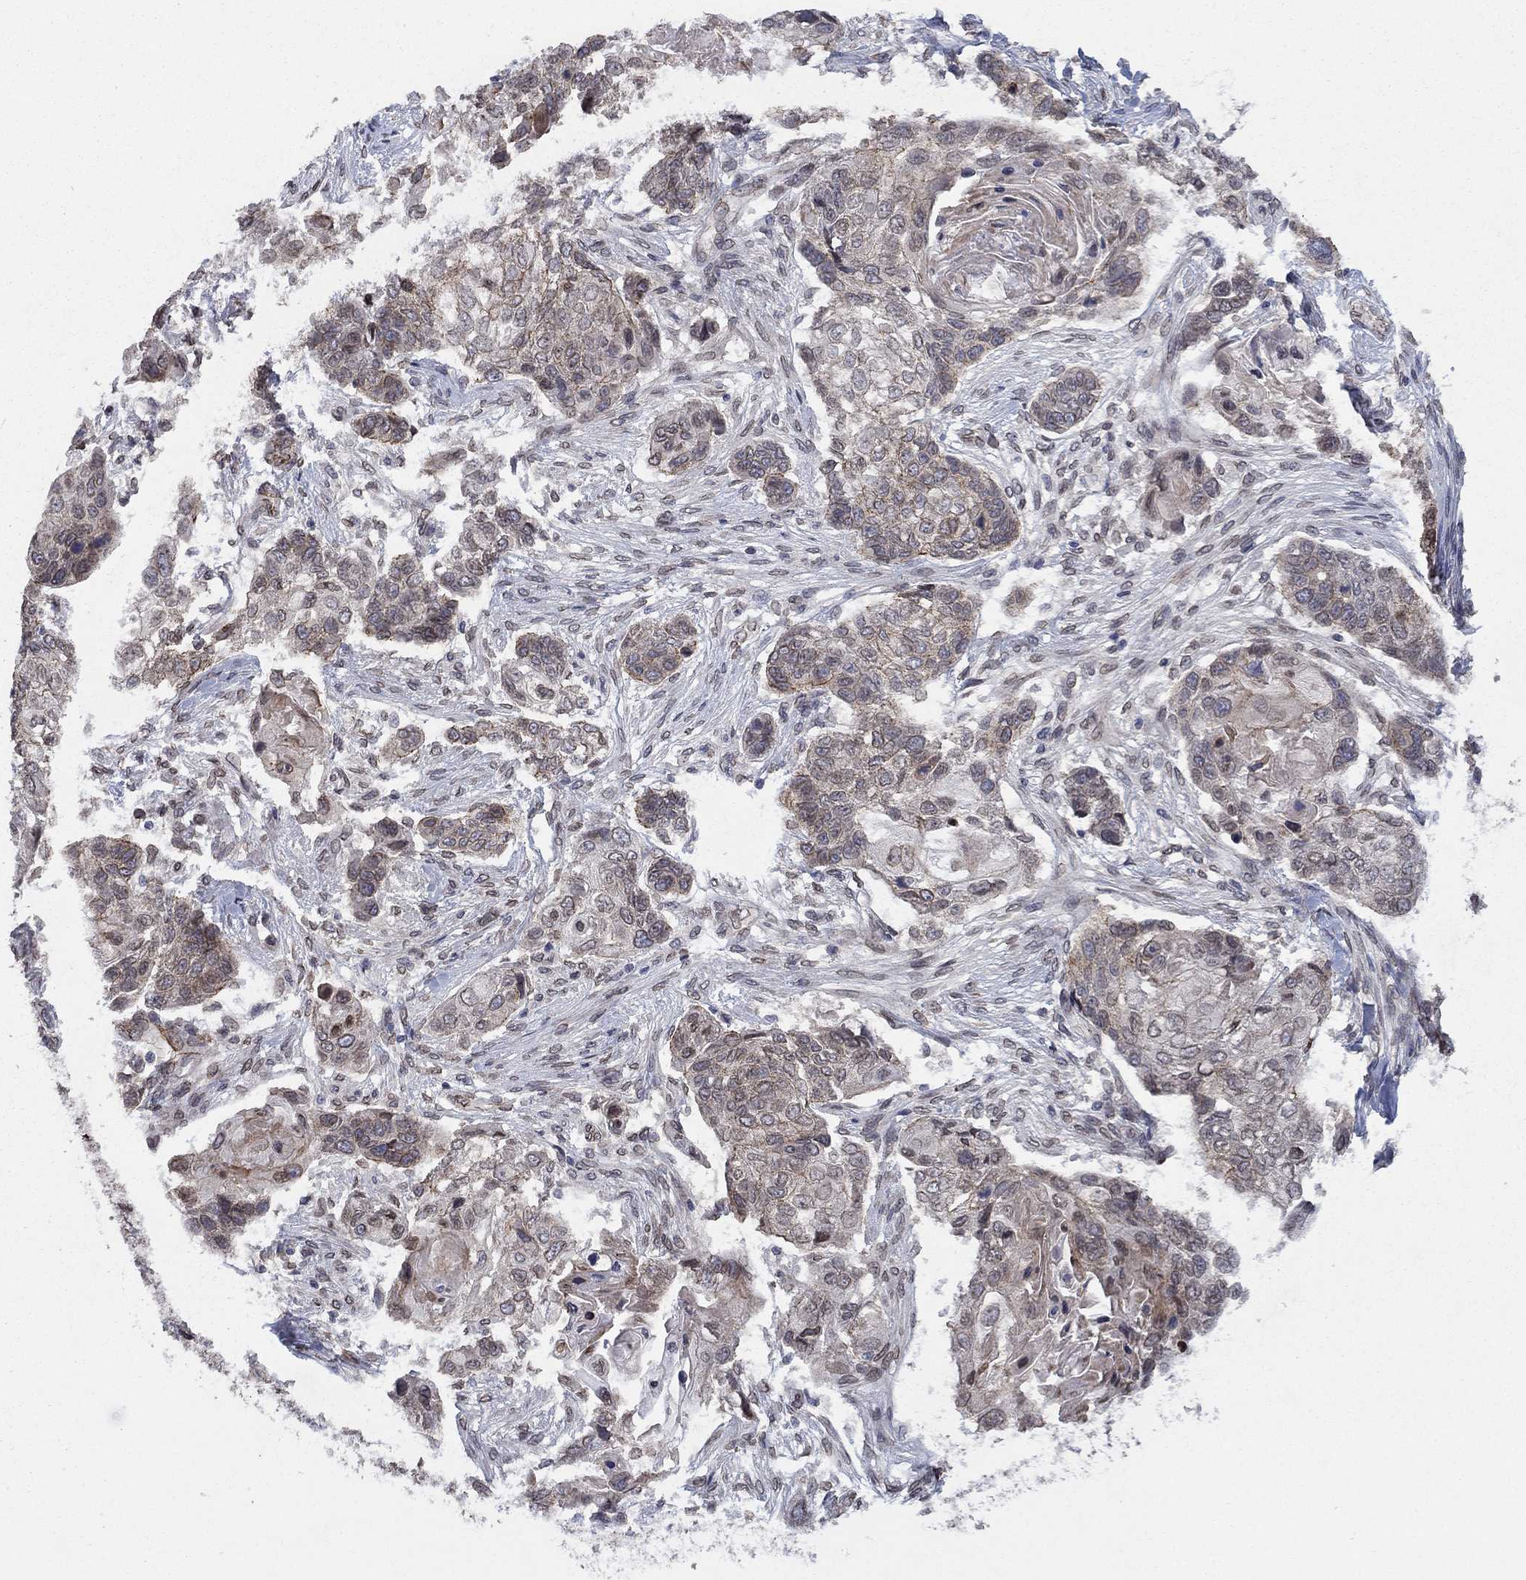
{"staining": {"intensity": "moderate", "quantity": "<25%", "location": "cytoplasmic/membranous"}, "tissue": "lung cancer", "cell_type": "Tumor cells", "image_type": "cancer", "snomed": [{"axis": "morphology", "description": "Normal tissue, NOS"}, {"axis": "morphology", "description": "Squamous cell carcinoma, NOS"}, {"axis": "topography", "description": "Bronchus"}, {"axis": "topography", "description": "Lung"}], "caption": "A high-resolution micrograph shows immunohistochemistry (IHC) staining of squamous cell carcinoma (lung), which reveals moderate cytoplasmic/membranous expression in approximately <25% of tumor cells.", "gene": "EMC9", "patient": {"sex": "male", "age": 69}}